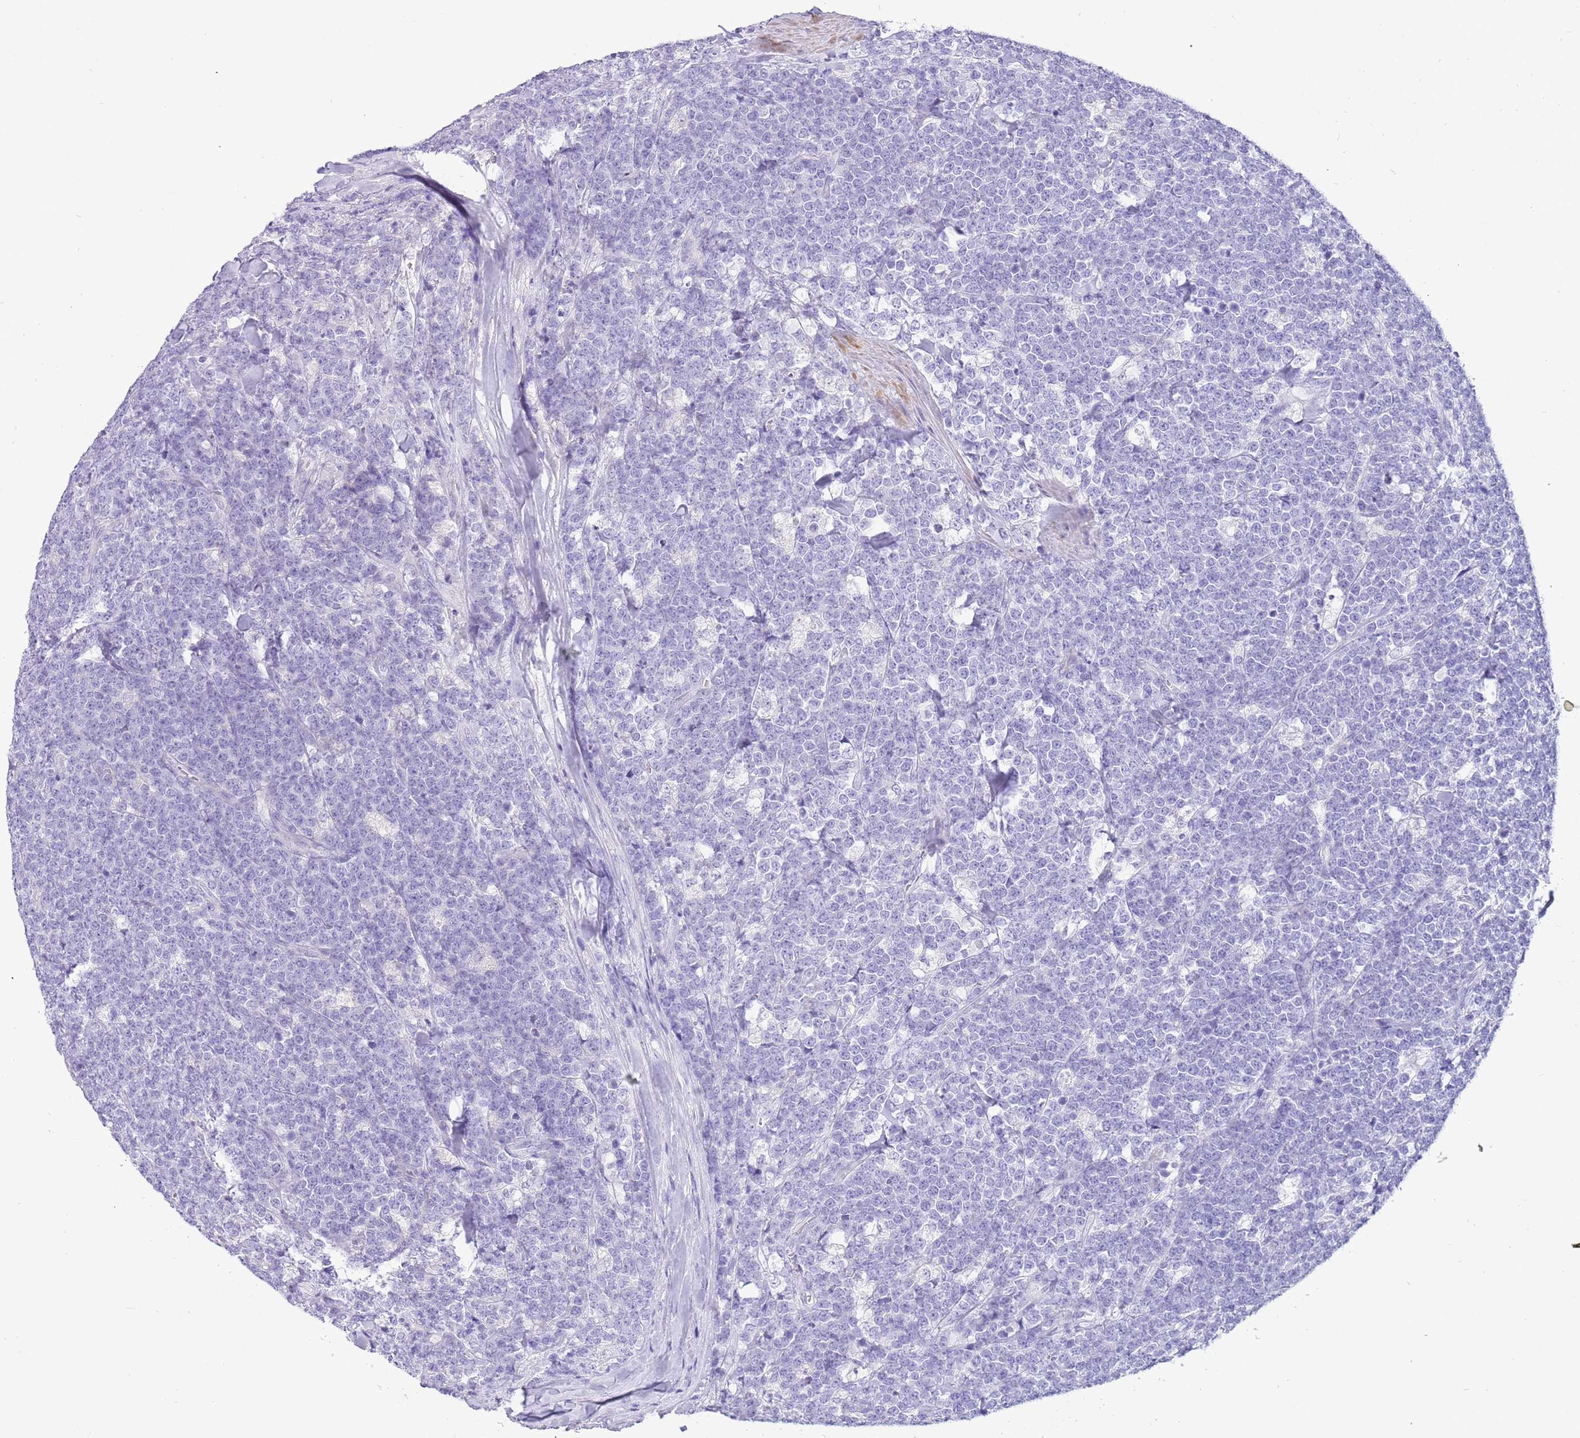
{"staining": {"intensity": "negative", "quantity": "none", "location": "none"}, "tissue": "lymphoma", "cell_type": "Tumor cells", "image_type": "cancer", "snomed": [{"axis": "morphology", "description": "Malignant lymphoma, non-Hodgkin's type, High grade"}, {"axis": "topography", "description": "Small intestine"}, {"axis": "topography", "description": "Colon"}], "caption": "High magnification brightfield microscopy of lymphoma stained with DAB (3,3'-diaminobenzidine) (brown) and counterstained with hematoxylin (blue): tumor cells show no significant staining.", "gene": "KBTBD3", "patient": {"sex": "male", "age": 8}}